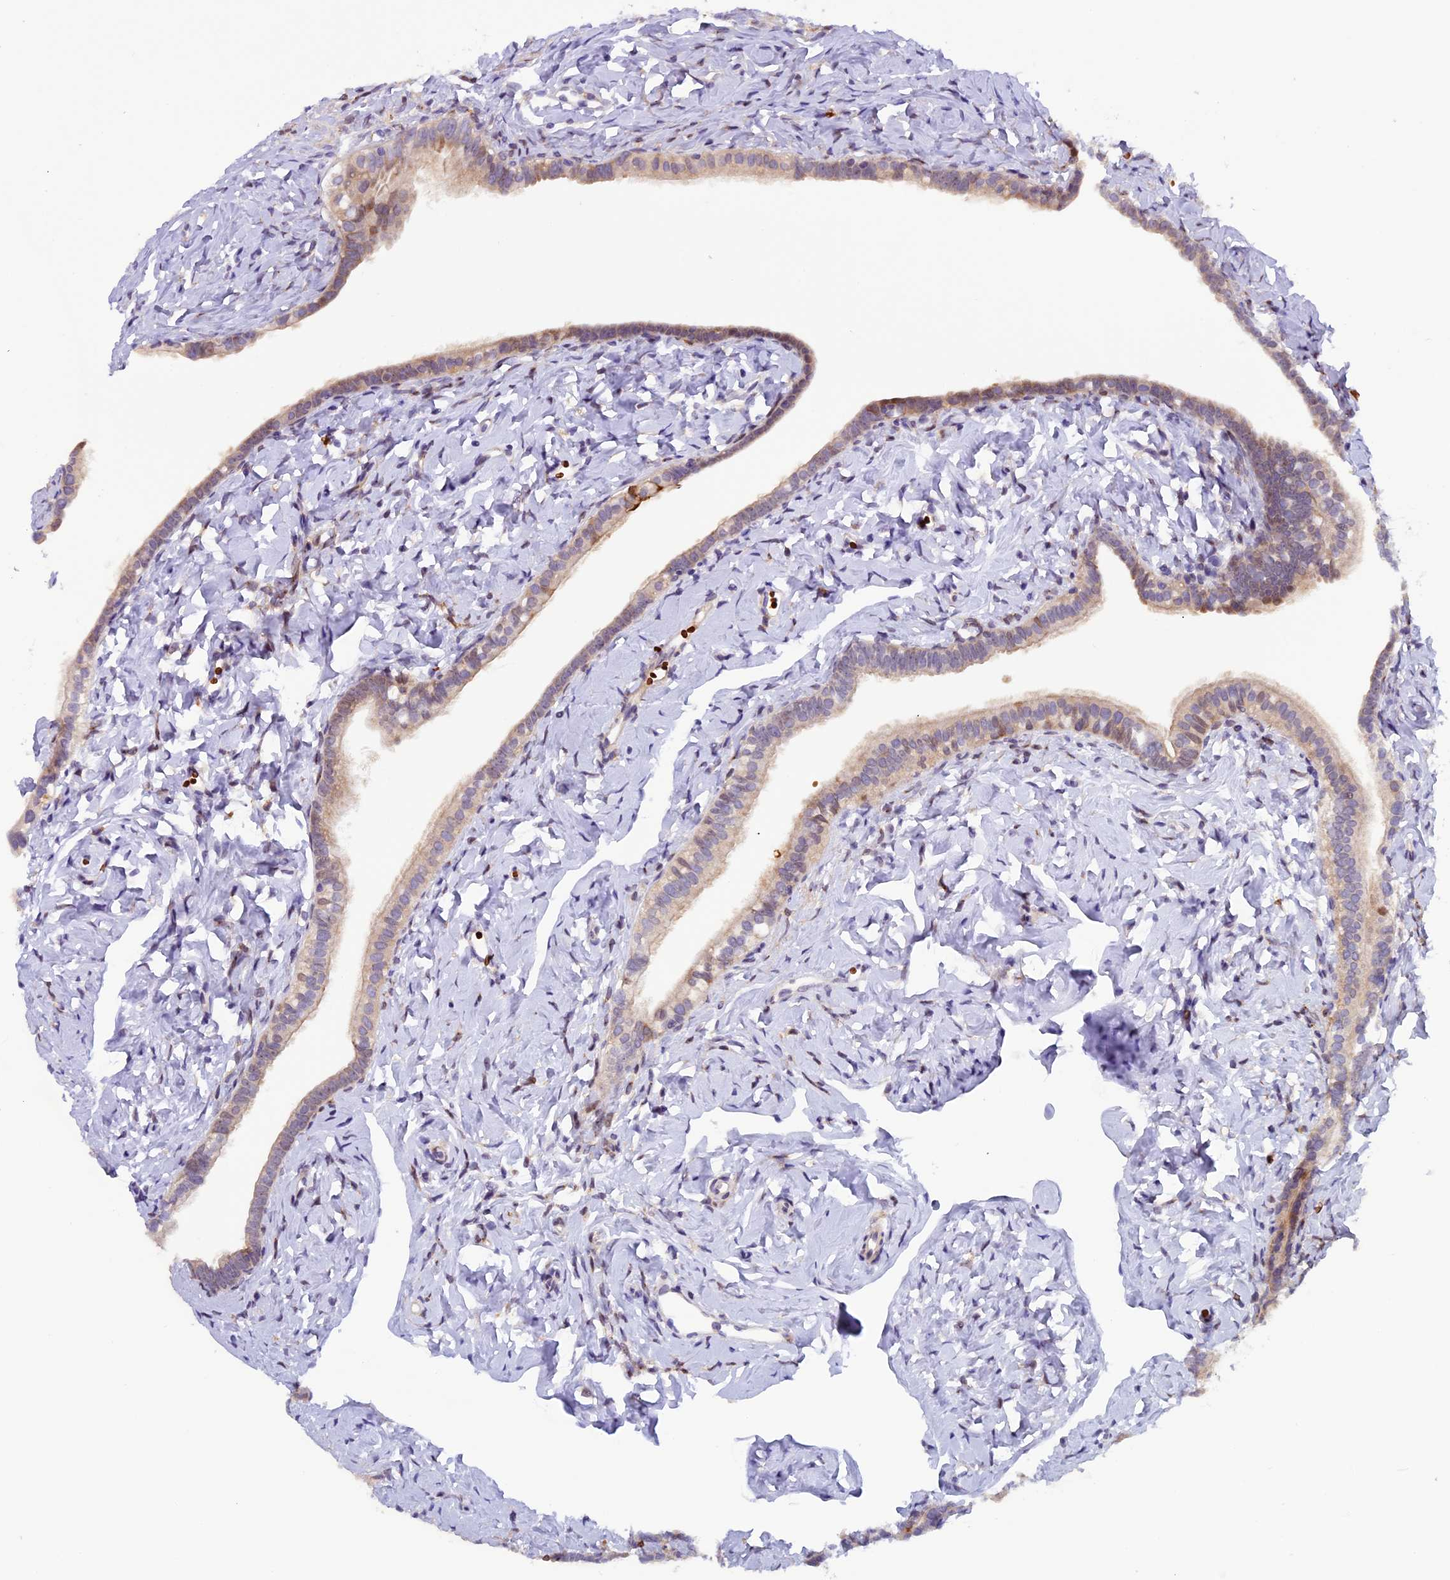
{"staining": {"intensity": "moderate", "quantity": ">75%", "location": "cytoplasmic/membranous"}, "tissue": "fallopian tube", "cell_type": "Glandular cells", "image_type": "normal", "snomed": [{"axis": "morphology", "description": "Normal tissue, NOS"}, {"axis": "topography", "description": "Fallopian tube"}], "caption": "Fallopian tube stained with IHC reveals moderate cytoplasmic/membranous positivity in approximately >75% of glandular cells. The staining was performed using DAB to visualize the protein expression in brown, while the nuclei were stained in blue with hematoxylin (Magnification: 20x).", "gene": "CCDC9B", "patient": {"sex": "female", "age": 66}}